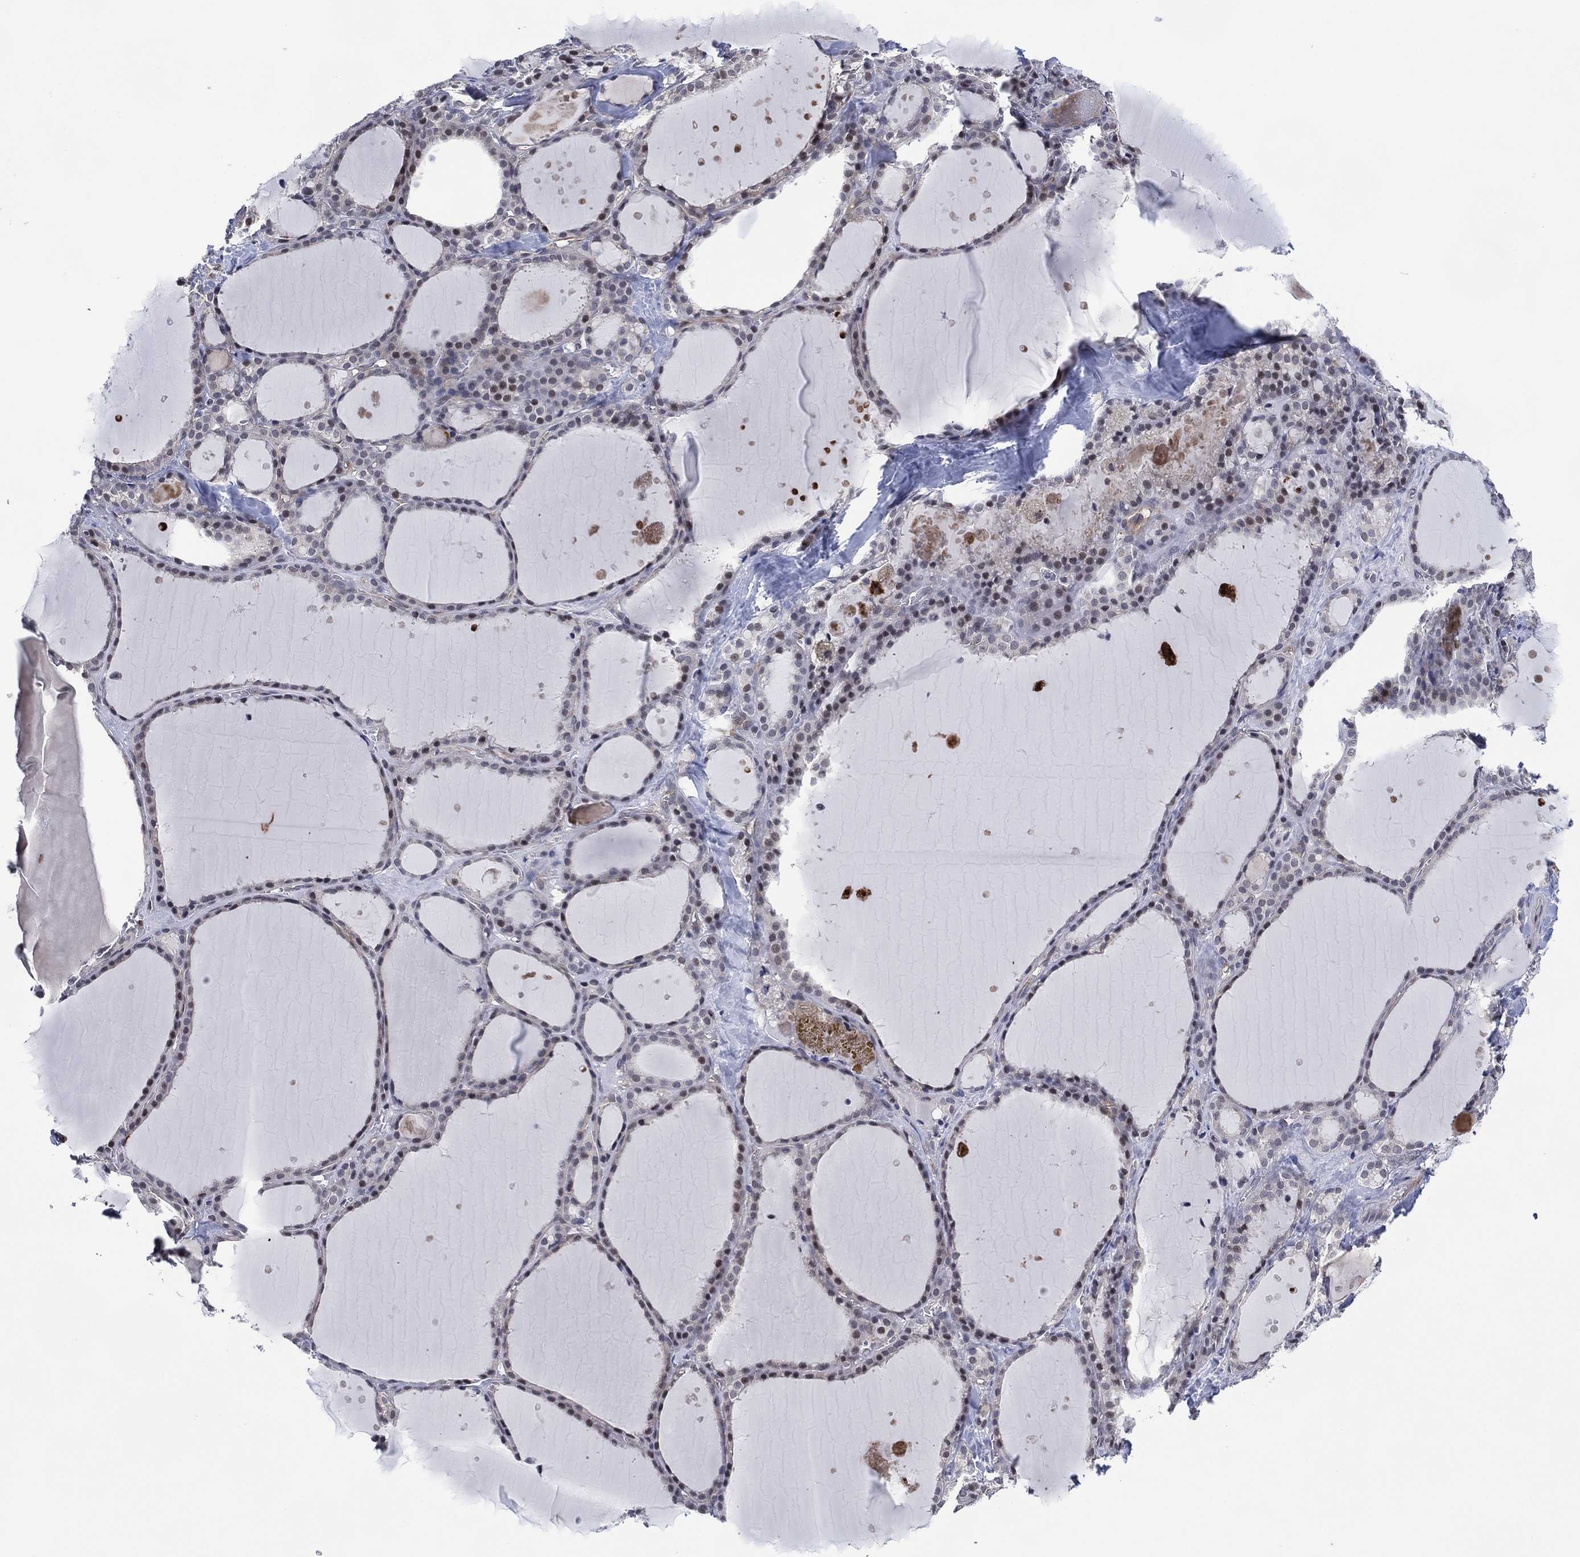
{"staining": {"intensity": "negative", "quantity": "none", "location": "none"}, "tissue": "thyroid gland", "cell_type": "Glandular cells", "image_type": "normal", "snomed": [{"axis": "morphology", "description": "Normal tissue, NOS"}, {"axis": "topography", "description": "Thyroid gland"}], "caption": "DAB immunohistochemical staining of benign human thyroid gland demonstrates no significant positivity in glandular cells.", "gene": "DPP4", "patient": {"sex": "male", "age": 68}}